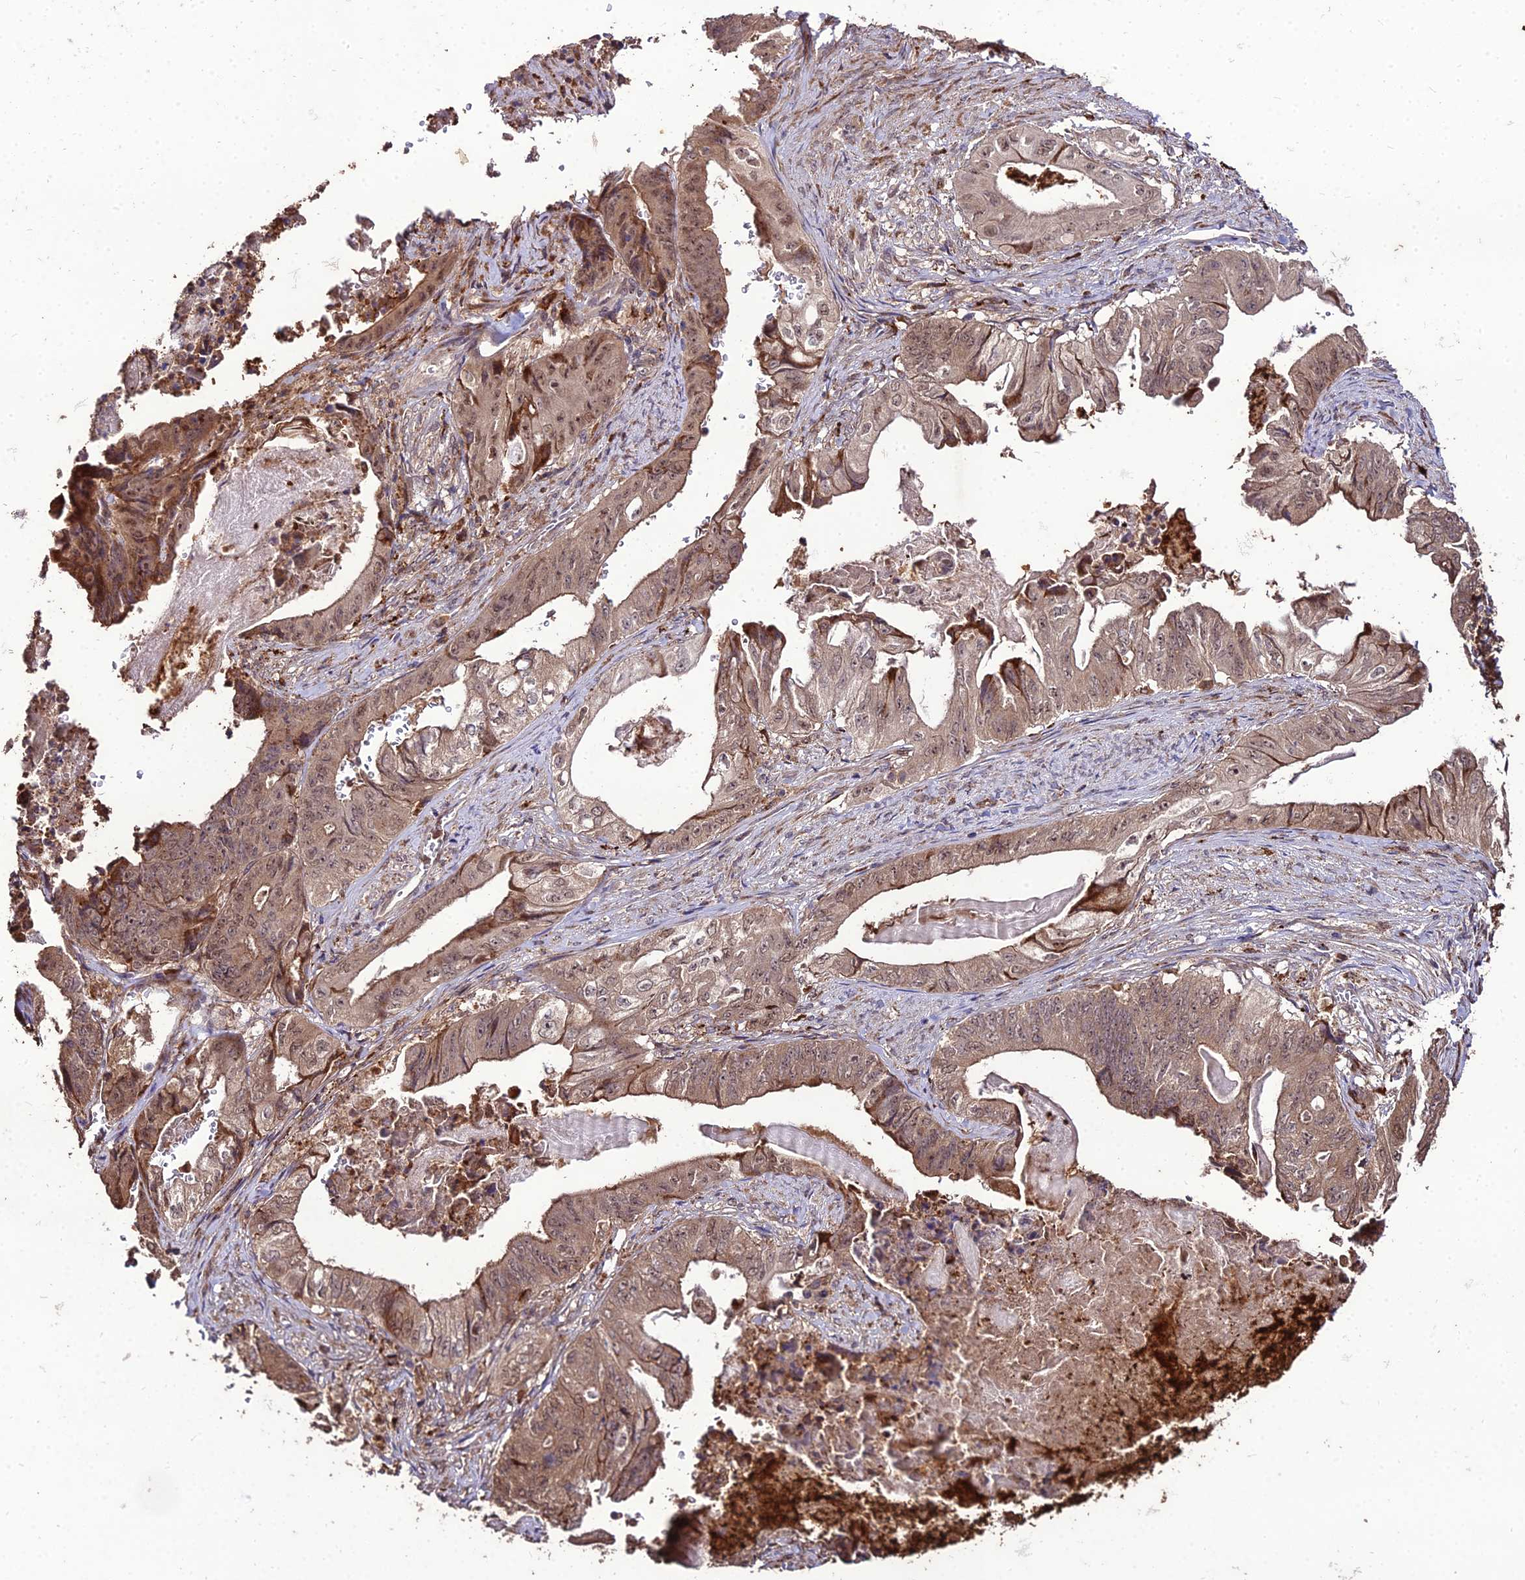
{"staining": {"intensity": "weak", "quantity": ">75%", "location": "cytoplasmic/membranous,nuclear"}, "tissue": "stomach cancer", "cell_type": "Tumor cells", "image_type": "cancer", "snomed": [{"axis": "morphology", "description": "Adenocarcinoma, NOS"}, {"axis": "topography", "description": "Stomach"}], "caption": "Immunohistochemistry (IHC) photomicrograph of neoplastic tissue: human stomach cancer stained using immunohistochemistry reveals low levels of weak protein expression localized specifically in the cytoplasmic/membranous and nuclear of tumor cells, appearing as a cytoplasmic/membranous and nuclear brown color.", "gene": "ZNF766", "patient": {"sex": "female", "age": 73}}